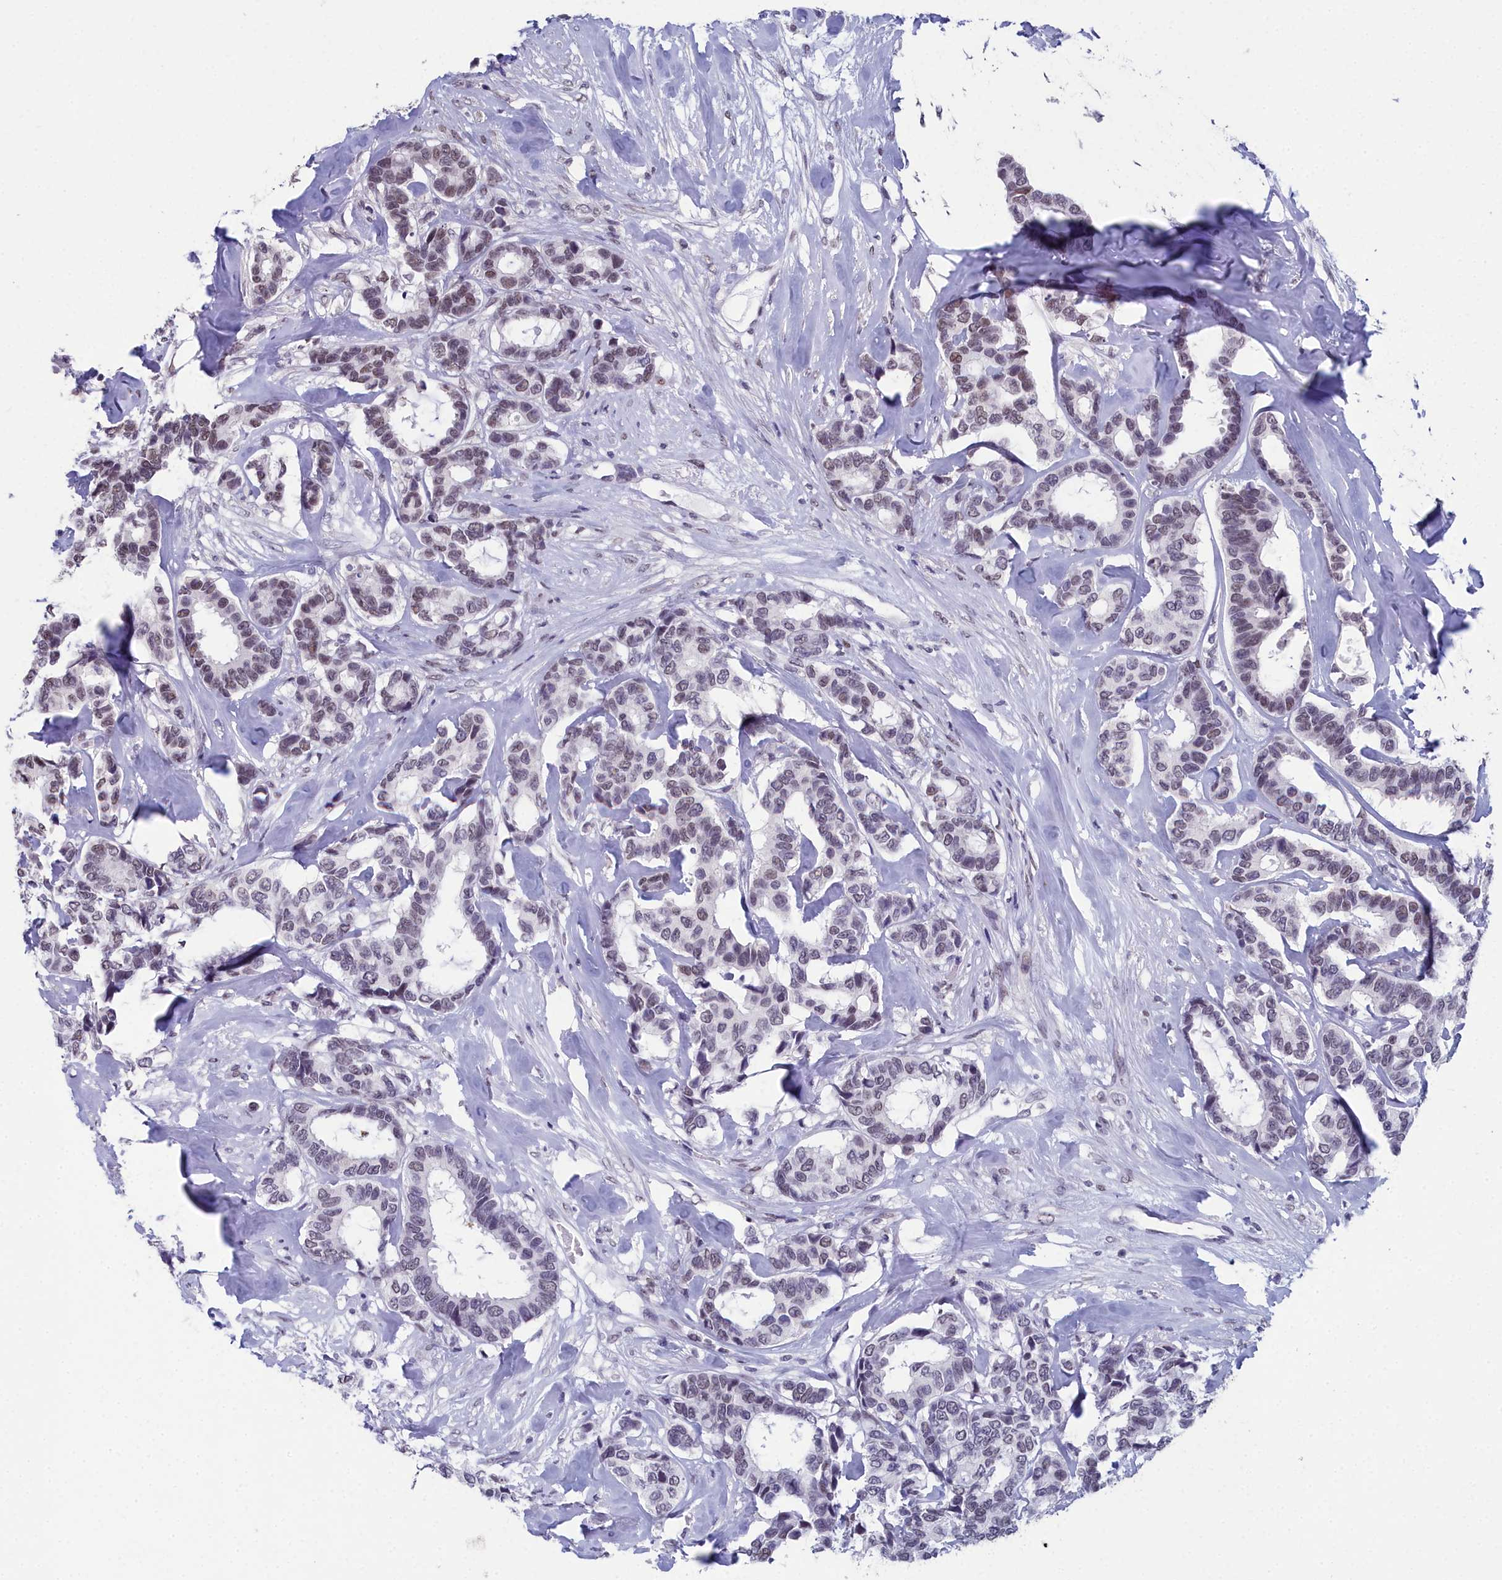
{"staining": {"intensity": "weak", "quantity": "25%-75%", "location": "nuclear"}, "tissue": "breast cancer", "cell_type": "Tumor cells", "image_type": "cancer", "snomed": [{"axis": "morphology", "description": "Duct carcinoma"}, {"axis": "topography", "description": "Breast"}], "caption": "Protein expression analysis of human breast infiltrating ductal carcinoma reveals weak nuclear staining in about 25%-75% of tumor cells.", "gene": "CCDC97", "patient": {"sex": "female", "age": 87}}